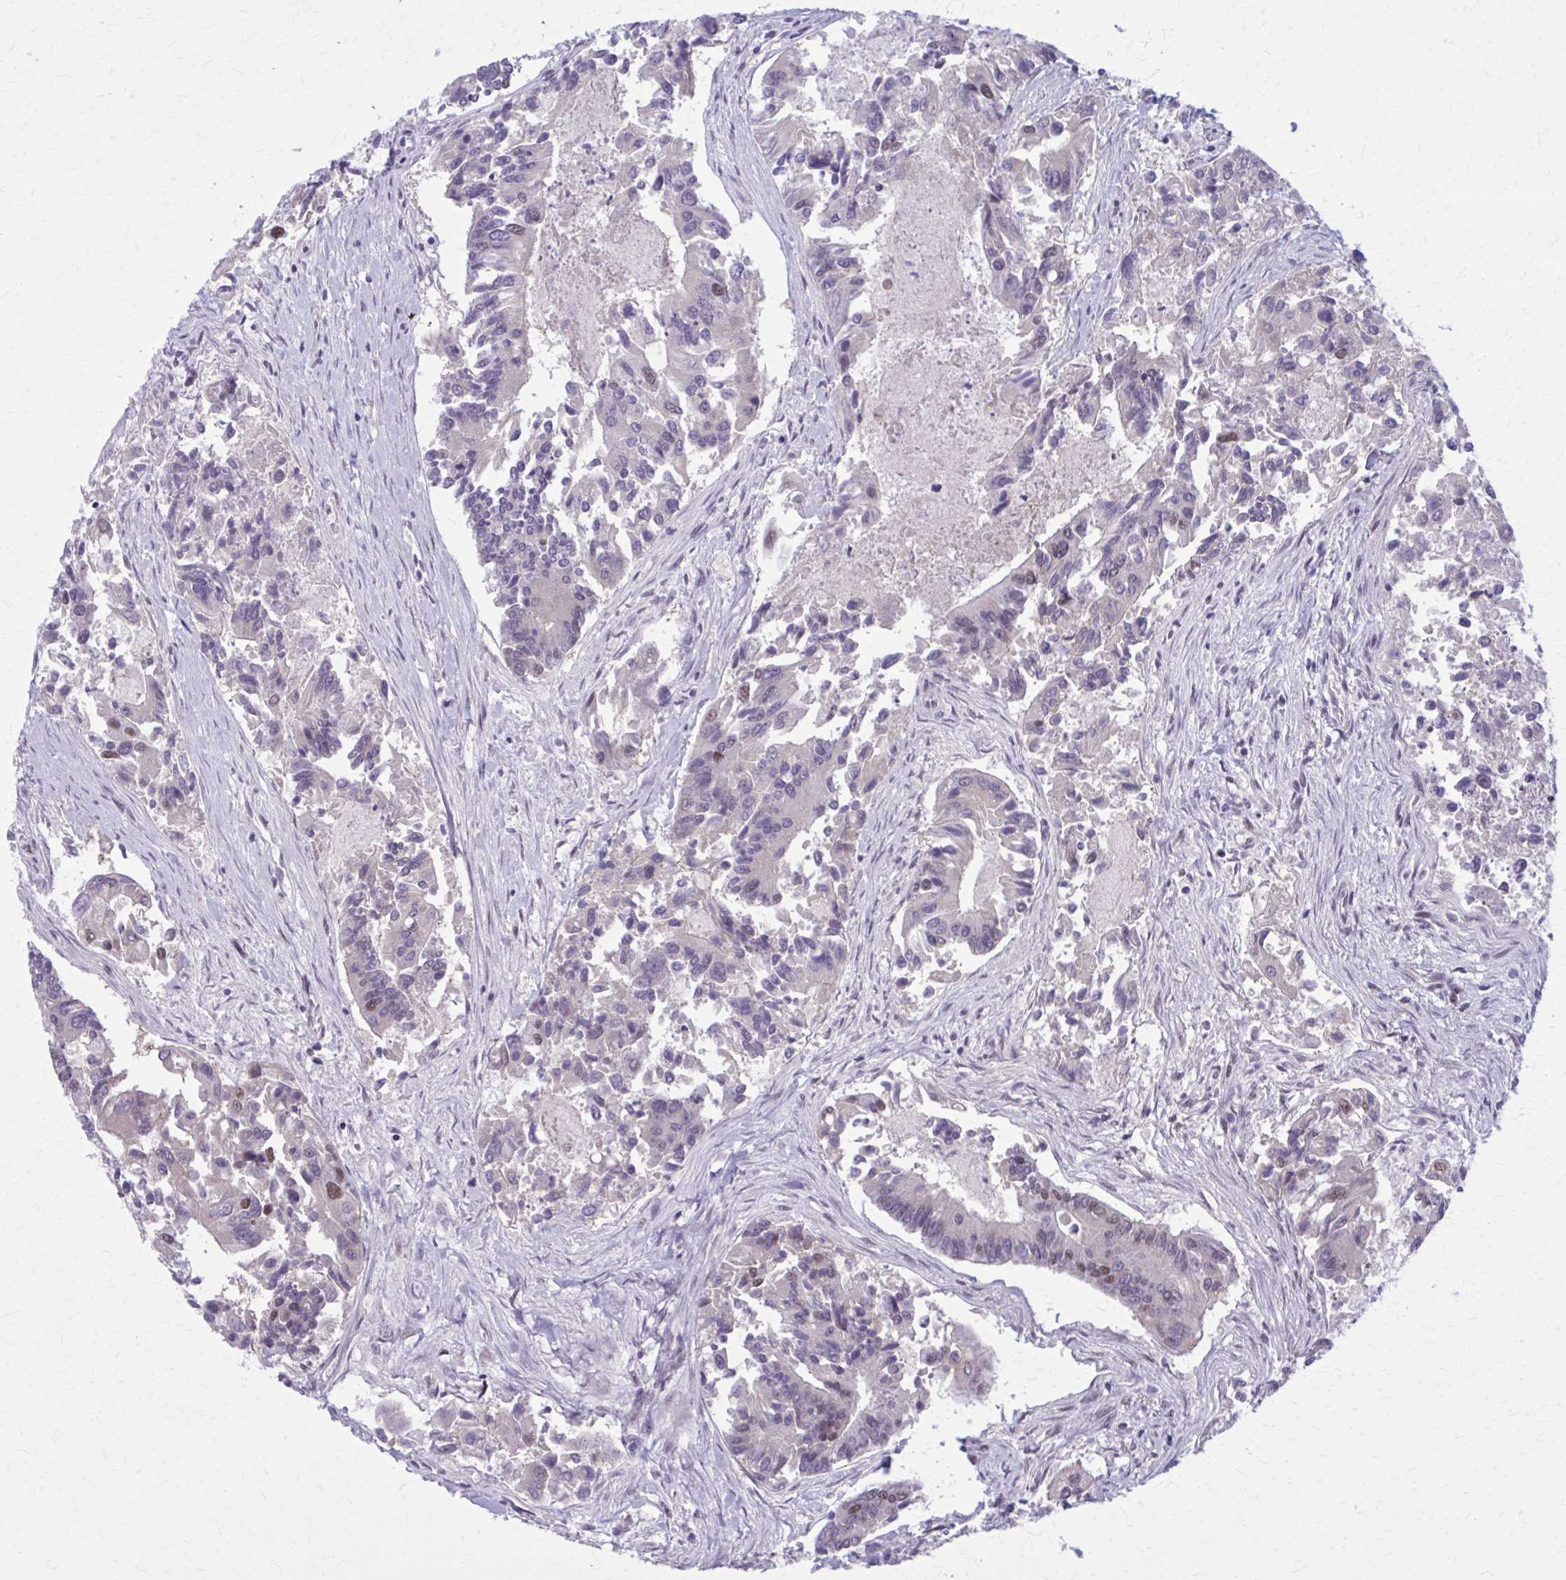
{"staining": {"intensity": "moderate", "quantity": "25%-75%", "location": "nuclear"}, "tissue": "colorectal cancer", "cell_type": "Tumor cells", "image_type": "cancer", "snomed": [{"axis": "morphology", "description": "Adenocarcinoma, NOS"}, {"axis": "topography", "description": "Colon"}], "caption": "Colorectal cancer stained with DAB (3,3'-diaminobenzidine) IHC displays medium levels of moderate nuclear positivity in about 25%-75% of tumor cells.", "gene": "NUMBL", "patient": {"sex": "female", "age": 67}}